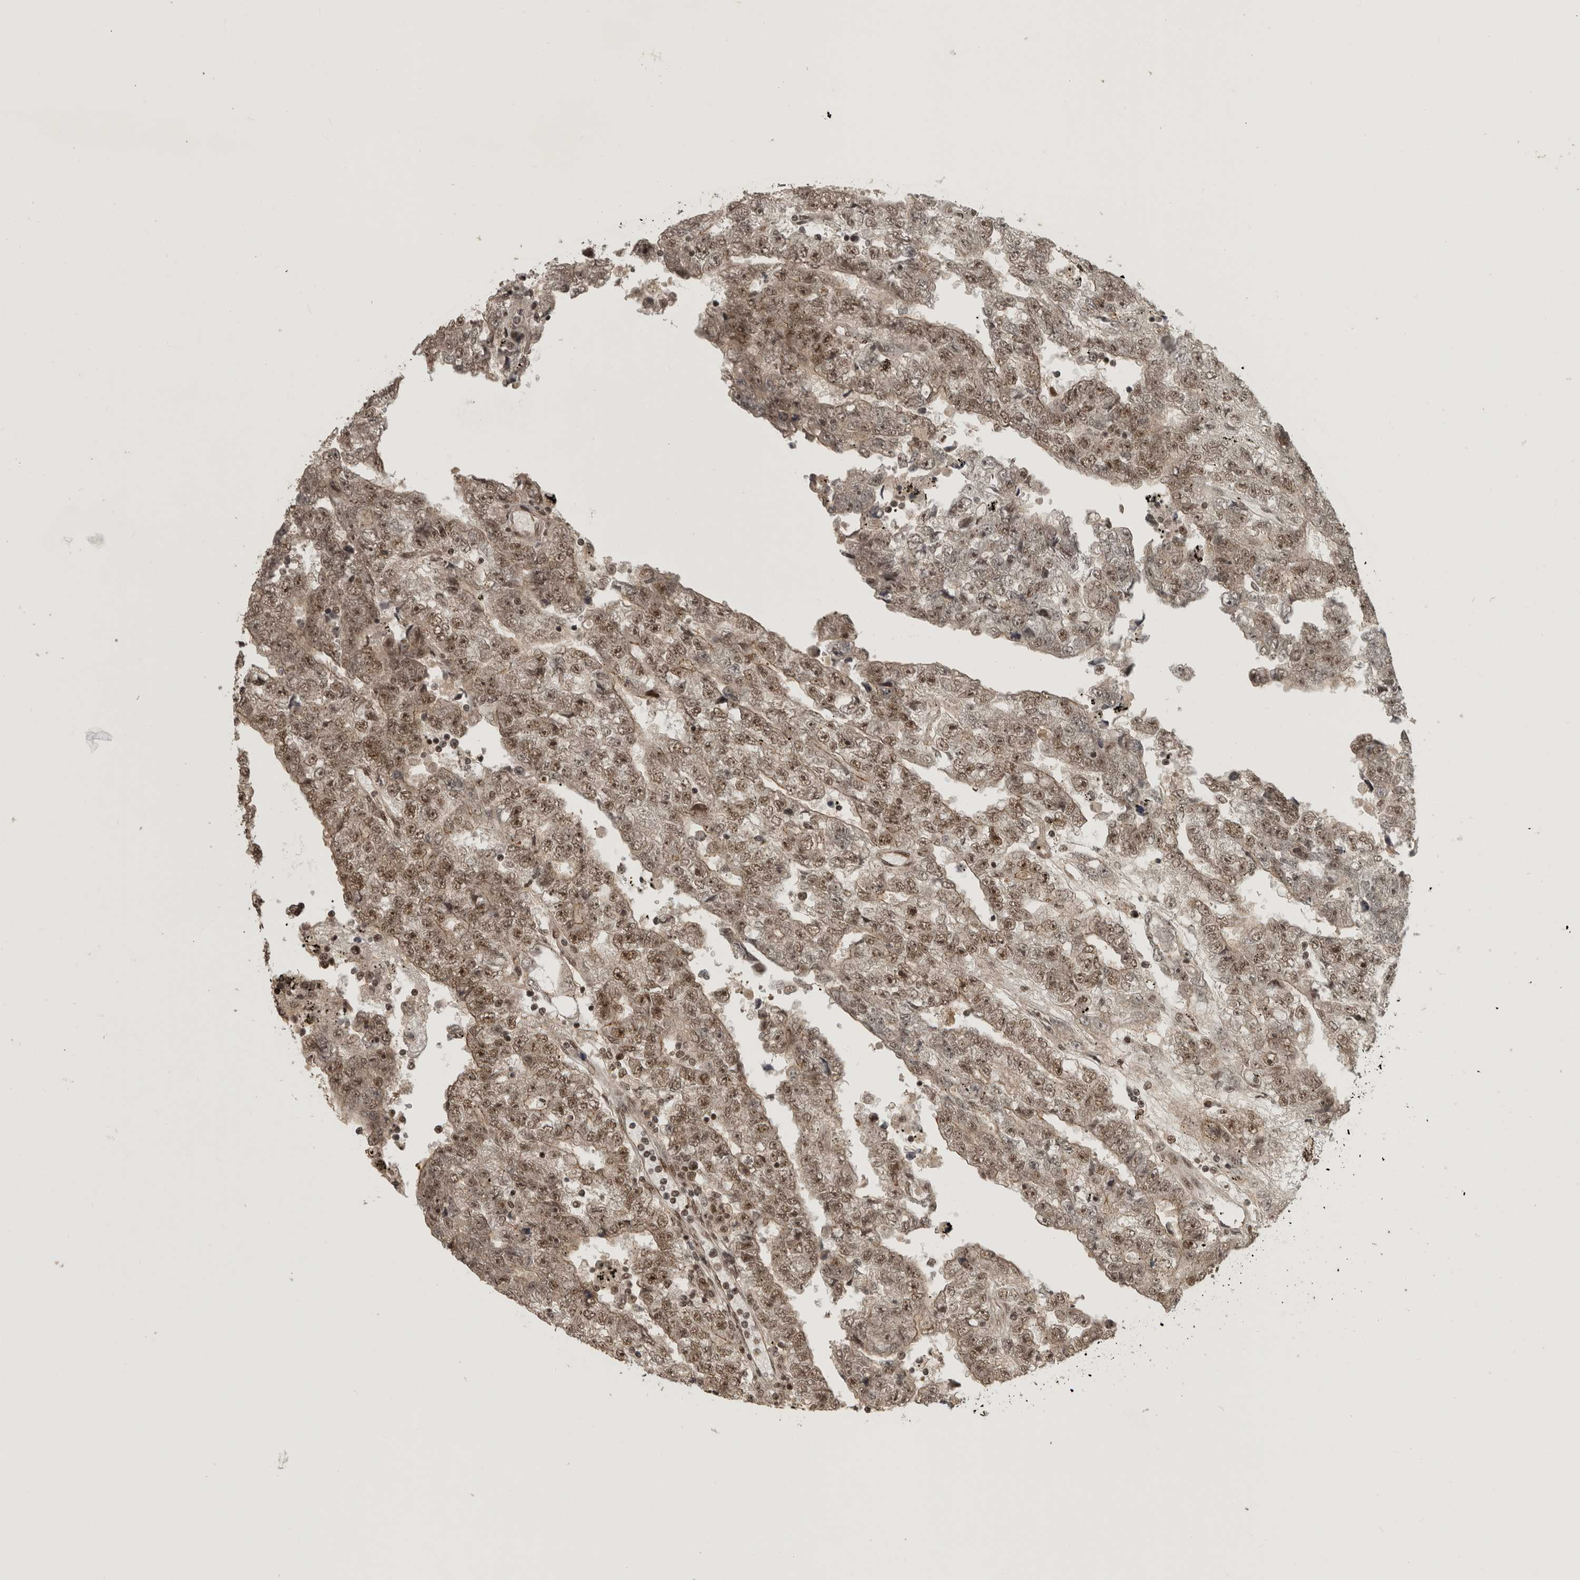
{"staining": {"intensity": "moderate", "quantity": ">75%", "location": "cytoplasmic/membranous,nuclear"}, "tissue": "testis cancer", "cell_type": "Tumor cells", "image_type": "cancer", "snomed": [{"axis": "morphology", "description": "Carcinoma, Embryonal, NOS"}, {"axis": "topography", "description": "Testis"}], "caption": "Protein analysis of embryonal carcinoma (testis) tissue demonstrates moderate cytoplasmic/membranous and nuclear positivity in about >75% of tumor cells.", "gene": "CBLL1", "patient": {"sex": "male", "age": 25}}